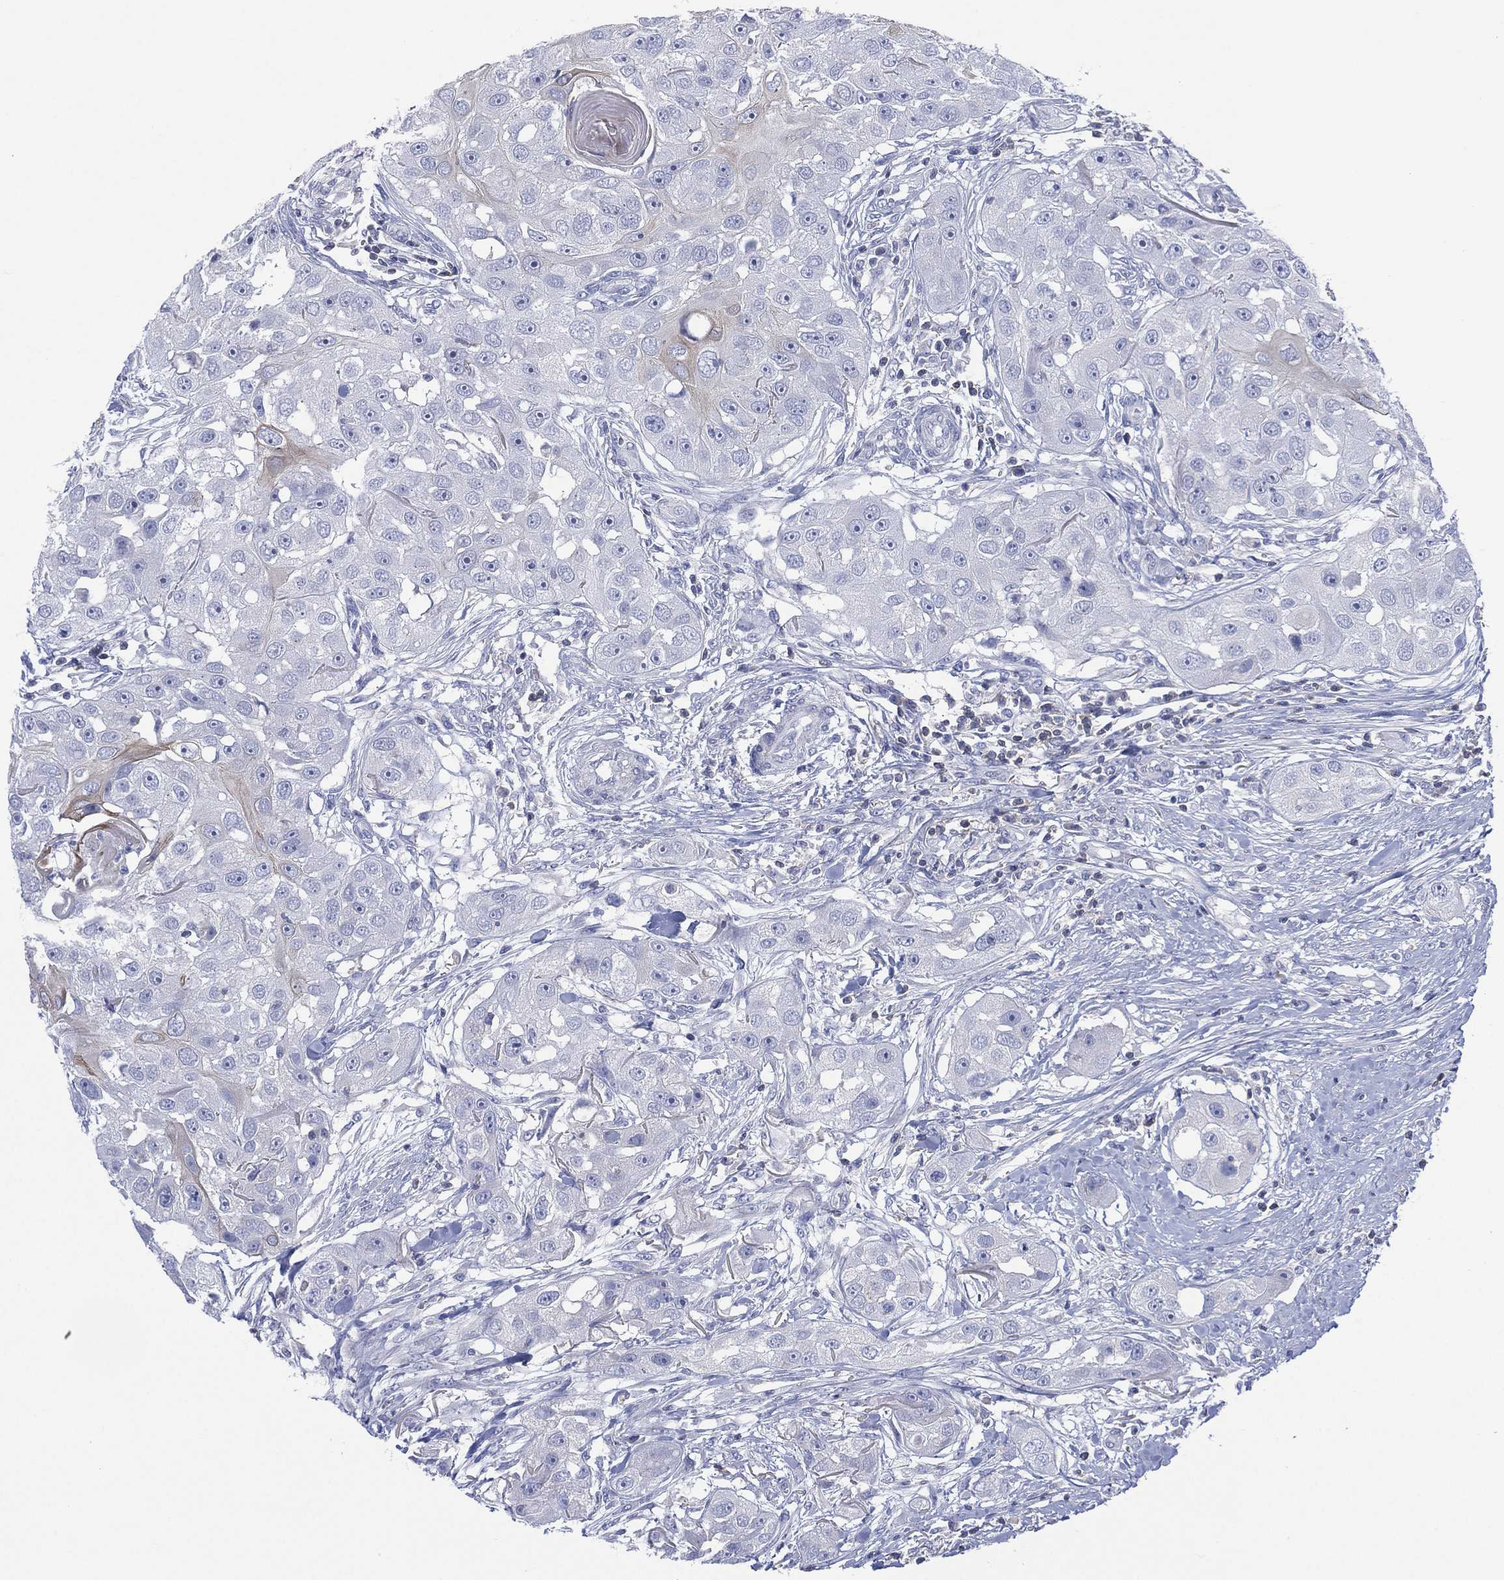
{"staining": {"intensity": "weak", "quantity": "<25%", "location": "cytoplasmic/membranous"}, "tissue": "head and neck cancer", "cell_type": "Tumor cells", "image_type": "cancer", "snomed": [{"axis": "morphology", "description": "Squamous cell carcinoma, NOS"}, {"axis": "topography", "description": "Head-Neck"}], "caption": "A histopathology image of squamous cell carcinoma (head and neck) stained for a protein reveals no brown staining in tumor cells. (Brightfield microscopy of DAB (3,3'-diaminobenzidine) IHC at high magnification).", "gene": "SEPTIN1", "patient": {"sex": "male", "age": 51}}